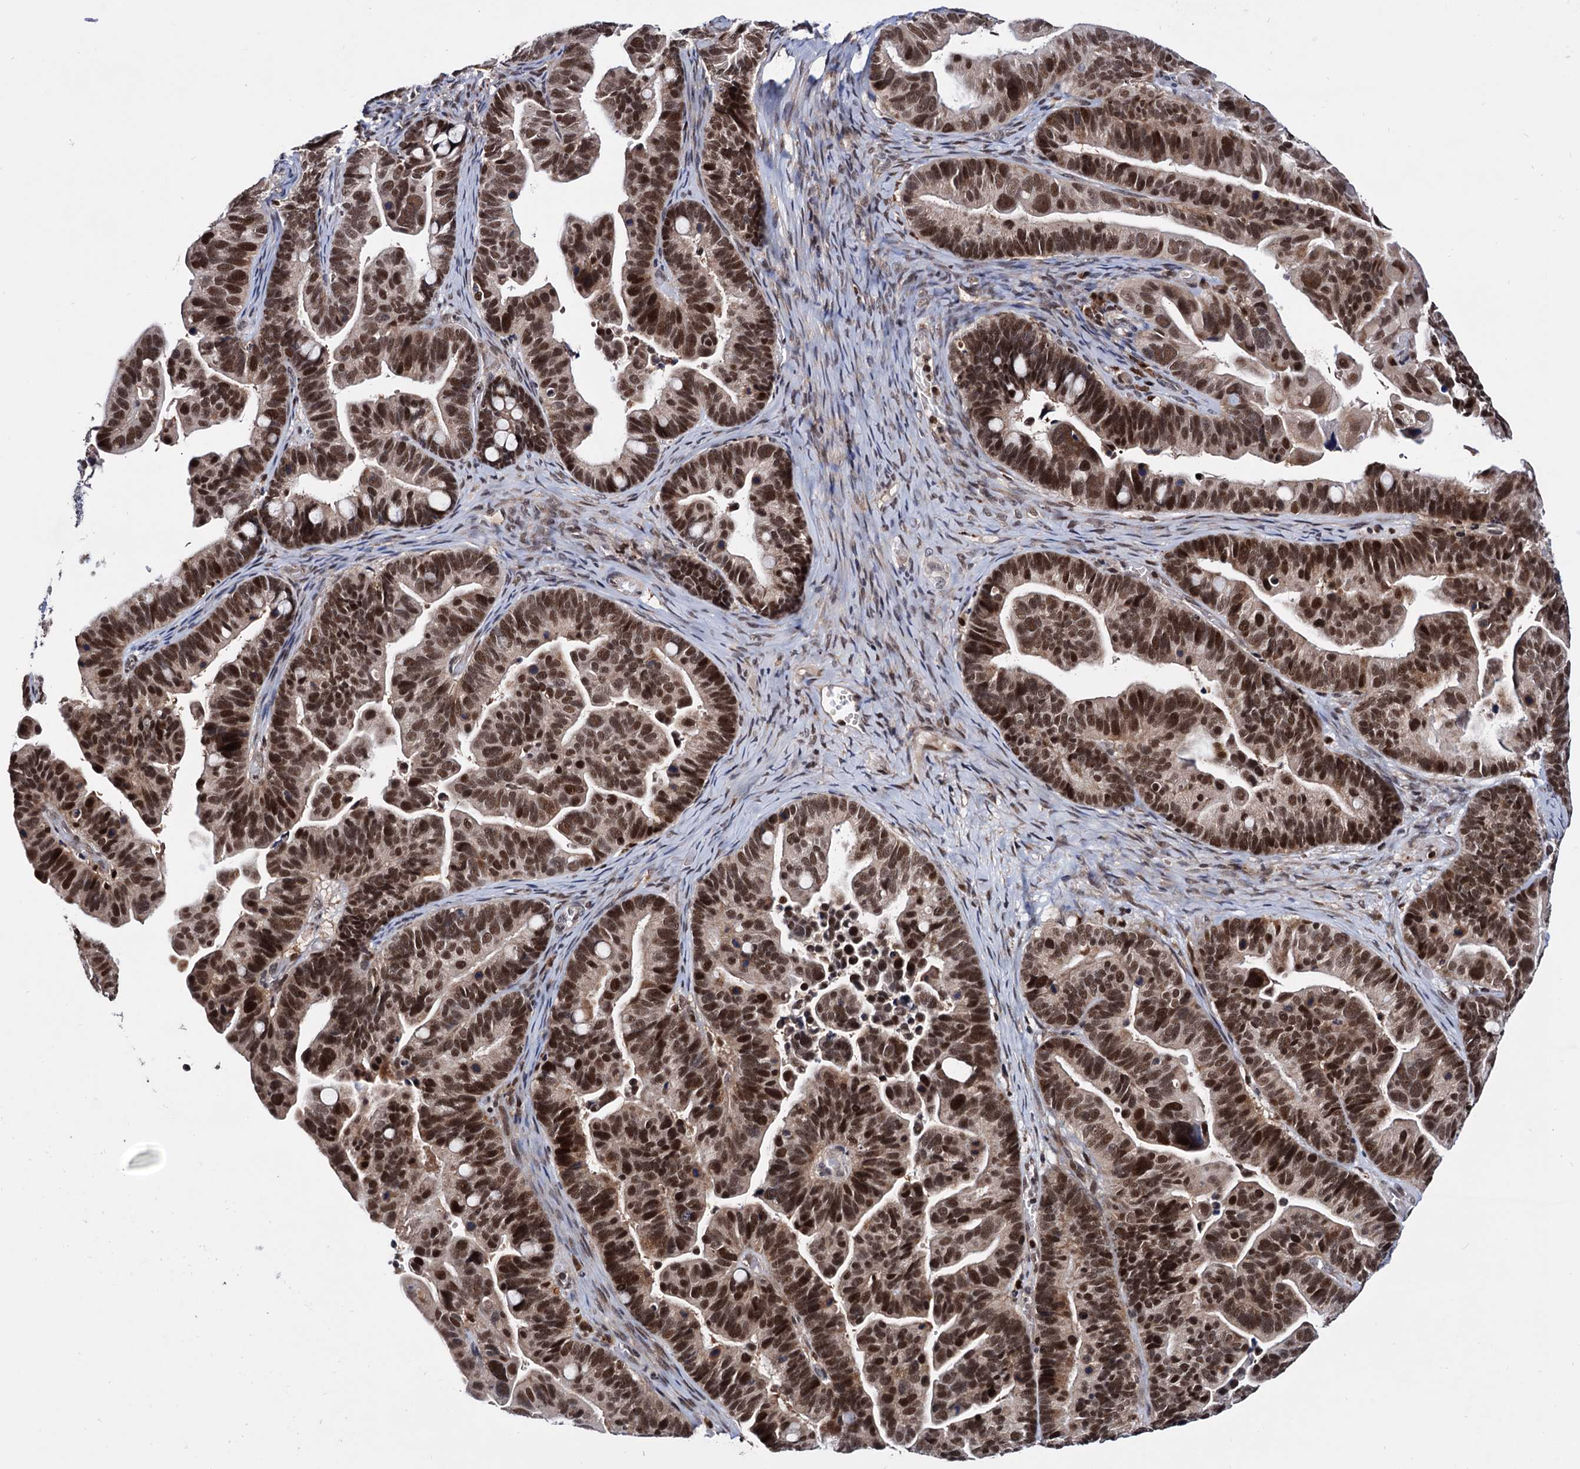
{"staining": {"intensity": "moderate", "quantity": ">75%", "location": "nuclear"}, "tissue": "ovarian cancer", "cell_type": "Tumor cells", "image_type": "cancer", "snomed": [{"axis": "morphology", "description": "Cystadenocarcinoma, serous, NOS"}, {"axis": "topography", "description": "Ovary"}], "caption": "Moderate nuclear protein positivity is identified in approximately >75% of tumor cells in ovarian cancer (serous cystadenocarcinoma).", "gene": "RNASEH2B", "patient": {"sex": "female", "age": 56}}